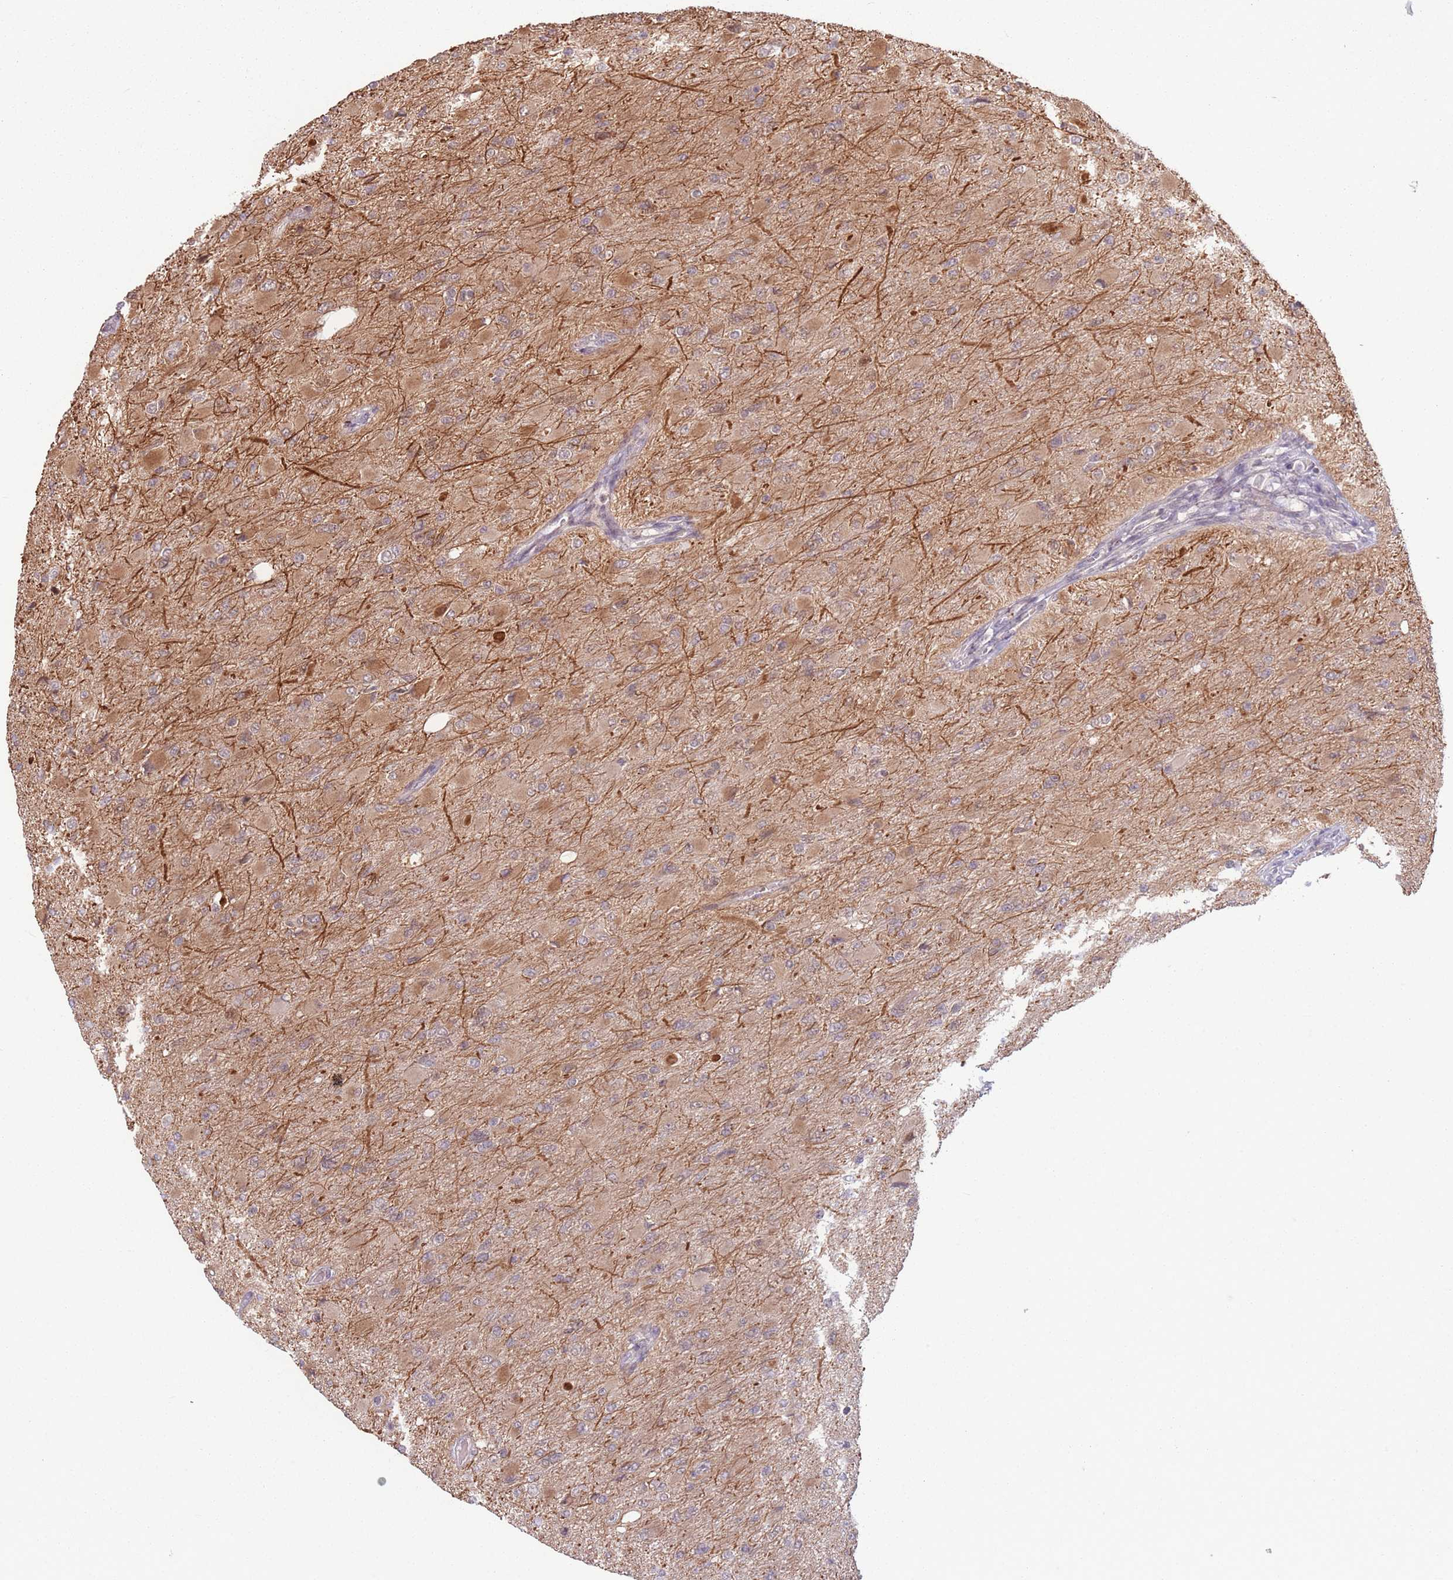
{"staining": {"intensity": "moderate", "quantity": ">75%", "location": "cytoplasmic/membranous"}, "tissue": "glioma", "cell_type": "Tumor cells", "image_type": "cancer", "snomed": [{"axis": "morphology", "description": "Glioma, malignant, High grade"}, {"axis": "topography", "description": "Cerebral cortex"}], "caption": "Protein staining shows moderate cytoplasmic/membranous staining in approximately >75% of tumor cells in malignant high-grade glioma.", "gene": "CCDC154", "patient": {"sex": "female", "age": 36}}